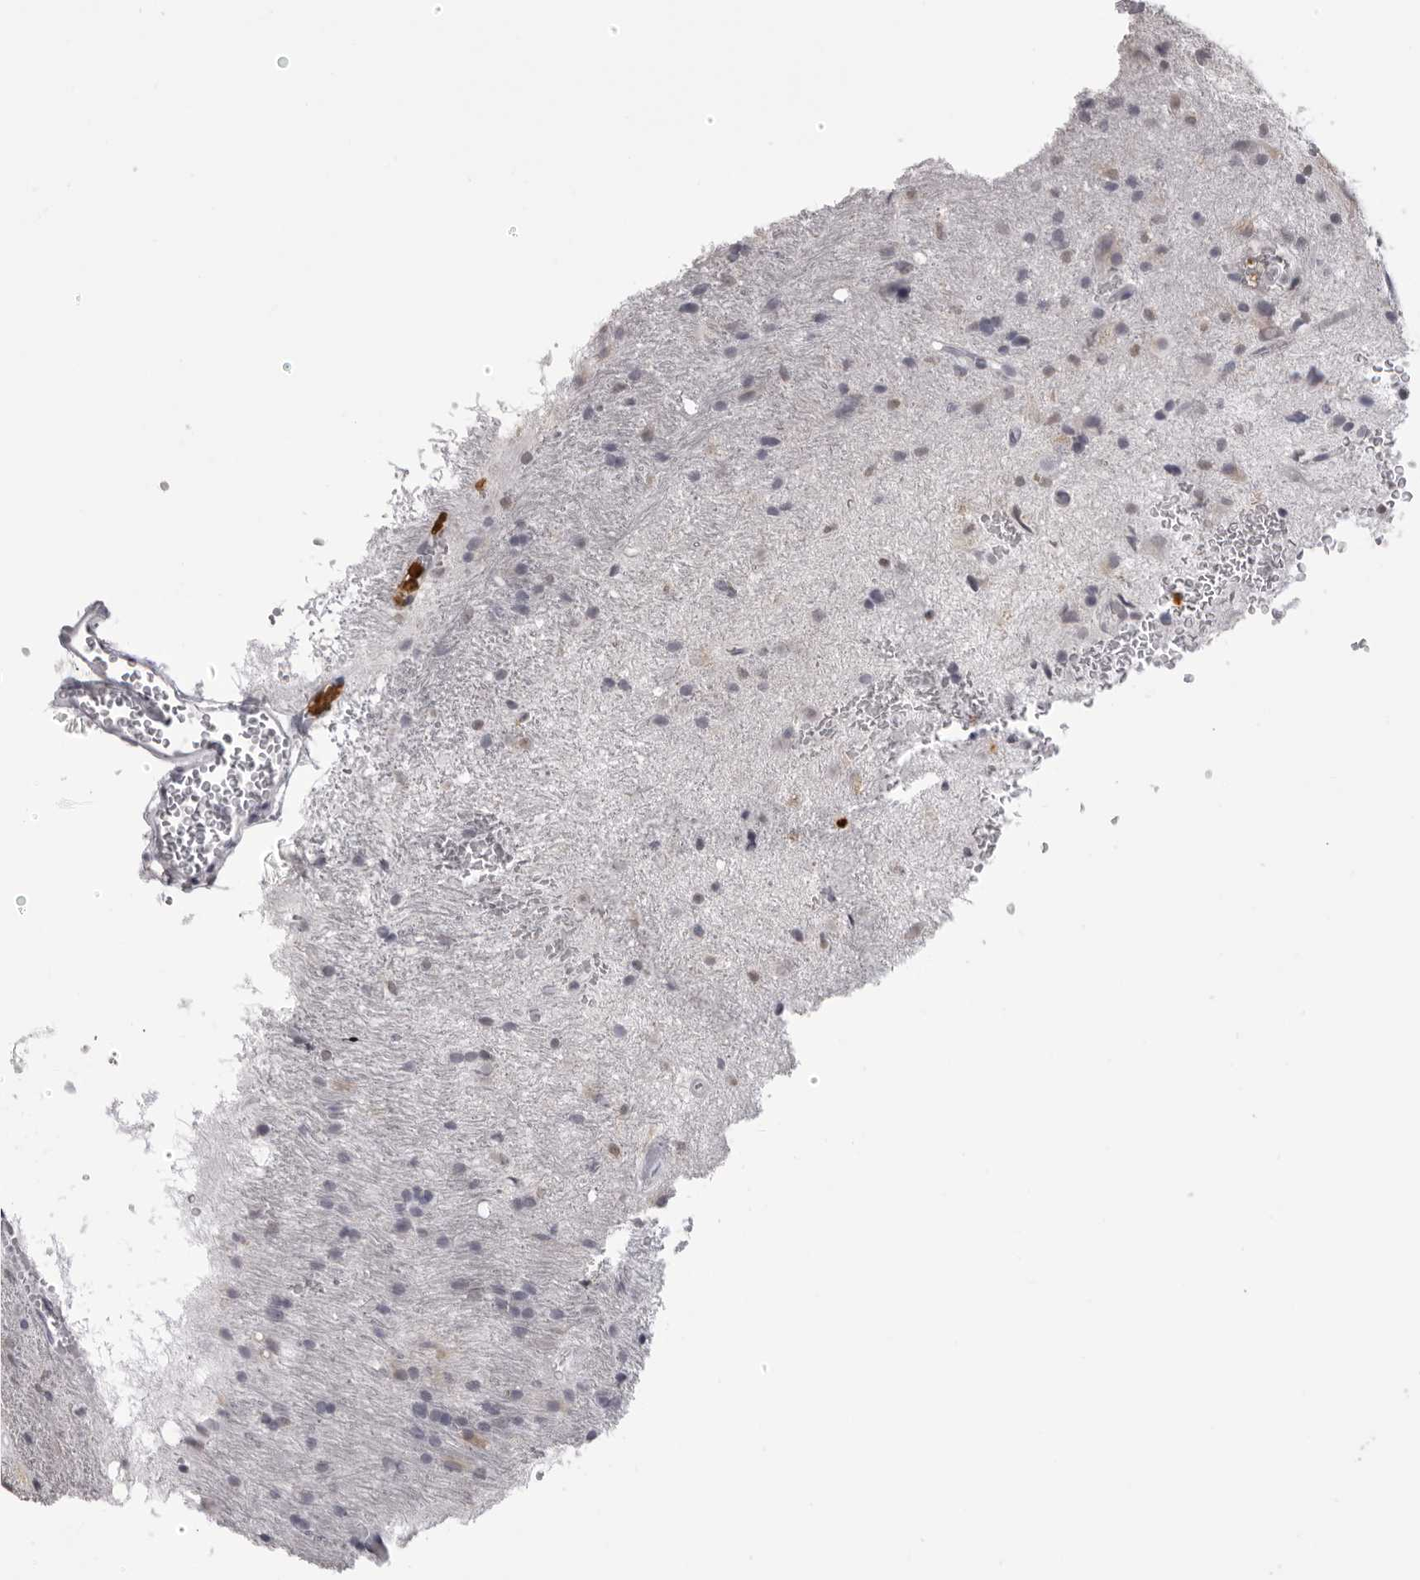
{"staining": {"intensity": "negative", "quantity": "none", "location": "none"}, "tissue": "glioma", "cell_type": "Tumor cells", "image_type": "cancer", "snomed": [{"axis": "morphology", "description": "Glioma, malignant, Low grade"}, {"axis": "topography", "description": "Brain"}], "caption": "Immunohistochemical staining of malignant glioma (low-grade) exhibits no significant expression in tumor cells.", "gene": "IL31", "patient": {"sex": "male", "age": 77}}